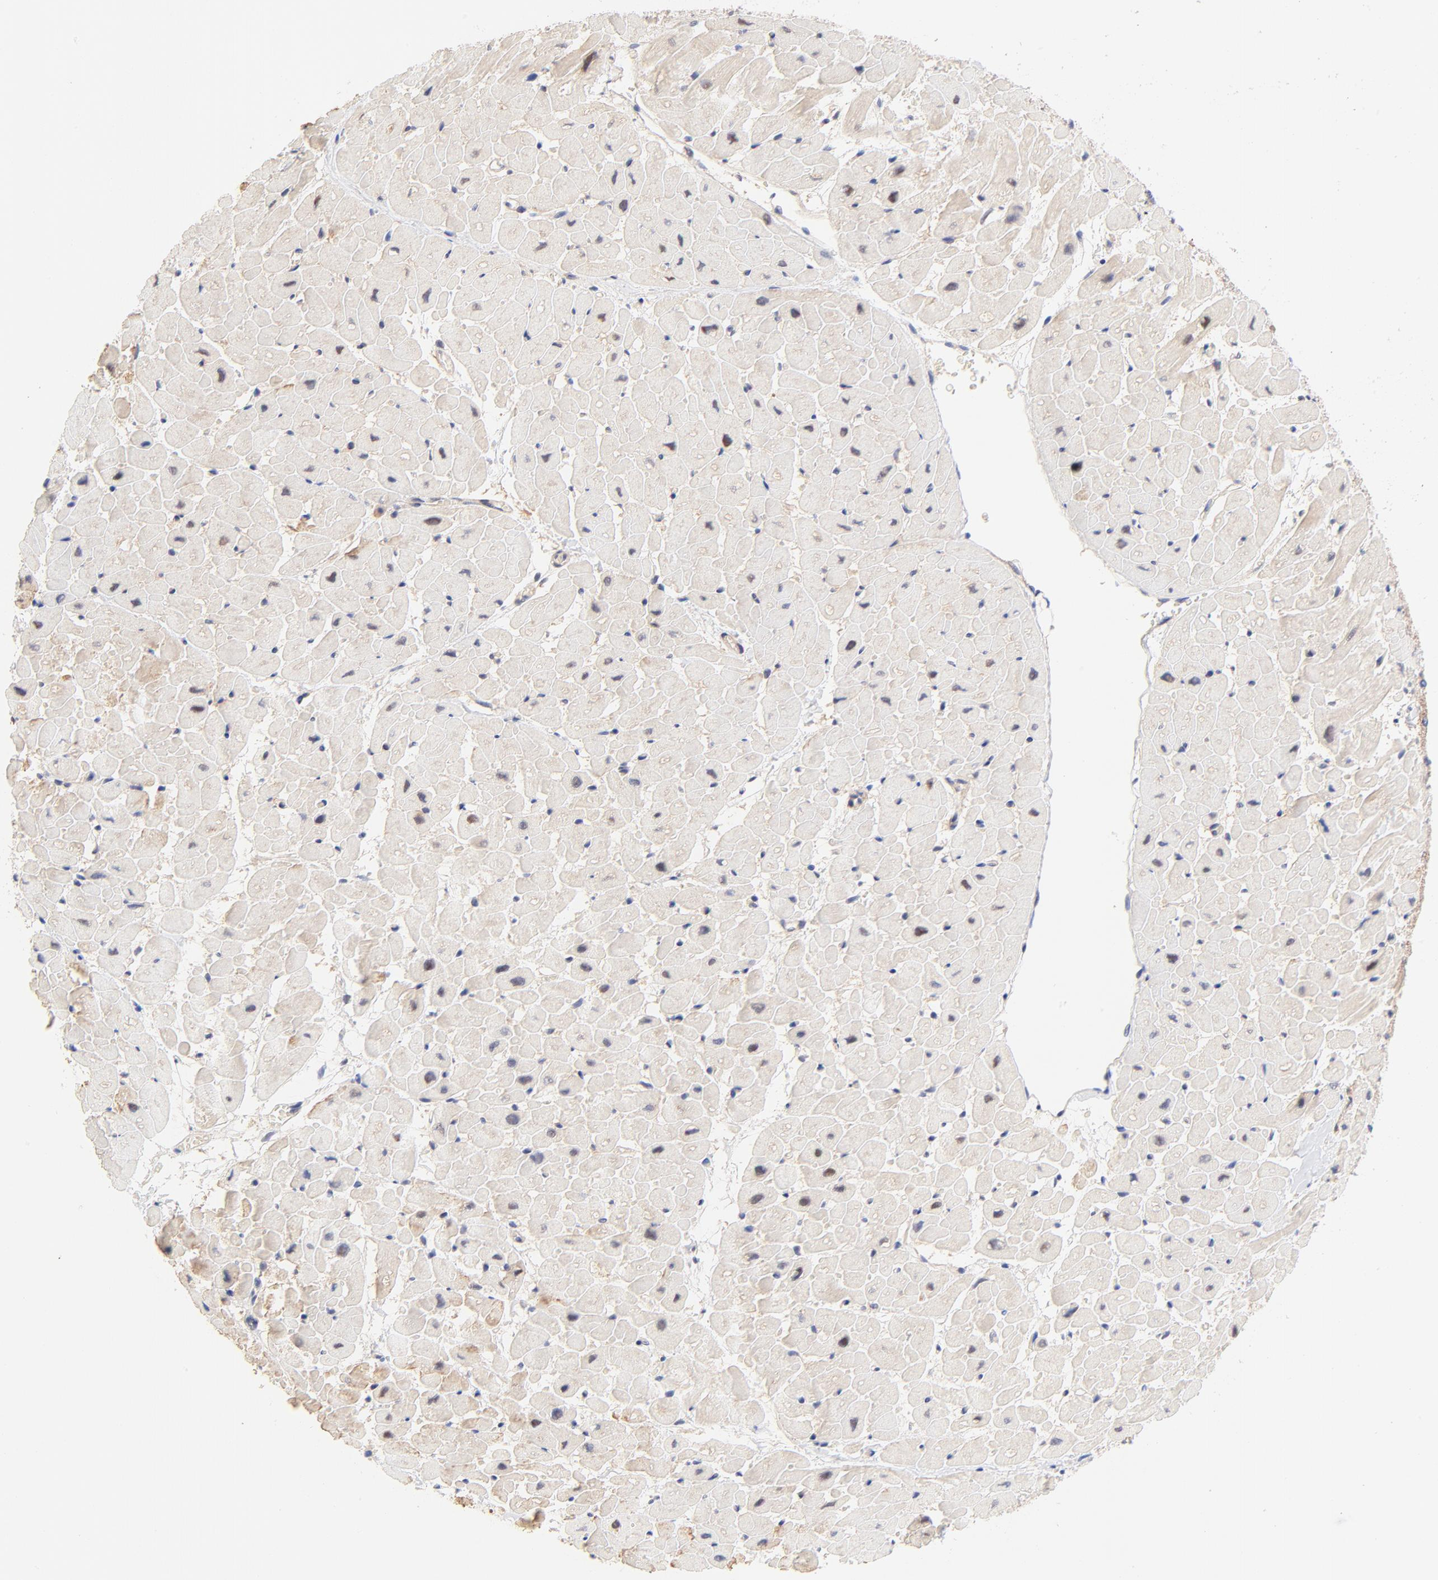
{"staining": {"intensity": "weak", "quantity": "25%-75%", "location": "cytoplasmic/membranous"}, "tissue": "heart muscle", "cell_type": "Cardiomyocytes", "image_type": "normal", "snomed": [{"axis": "morphology", "description": "Normal tissue, NOS"}, {"axis": "topography", "description": "Heart"}], "caption": "Immunohistochemical staining of unremarkable heart muscle exhibits 25%-75% levels of weak cytoplasmic/membranous protein positivity in approximately 25%-75% of cardiomyocytes. (Brightfield microscopy of DAB IHC at high magnification).", "gene": "TXNL1", "patient": {"sex": "male", "age": 45}}